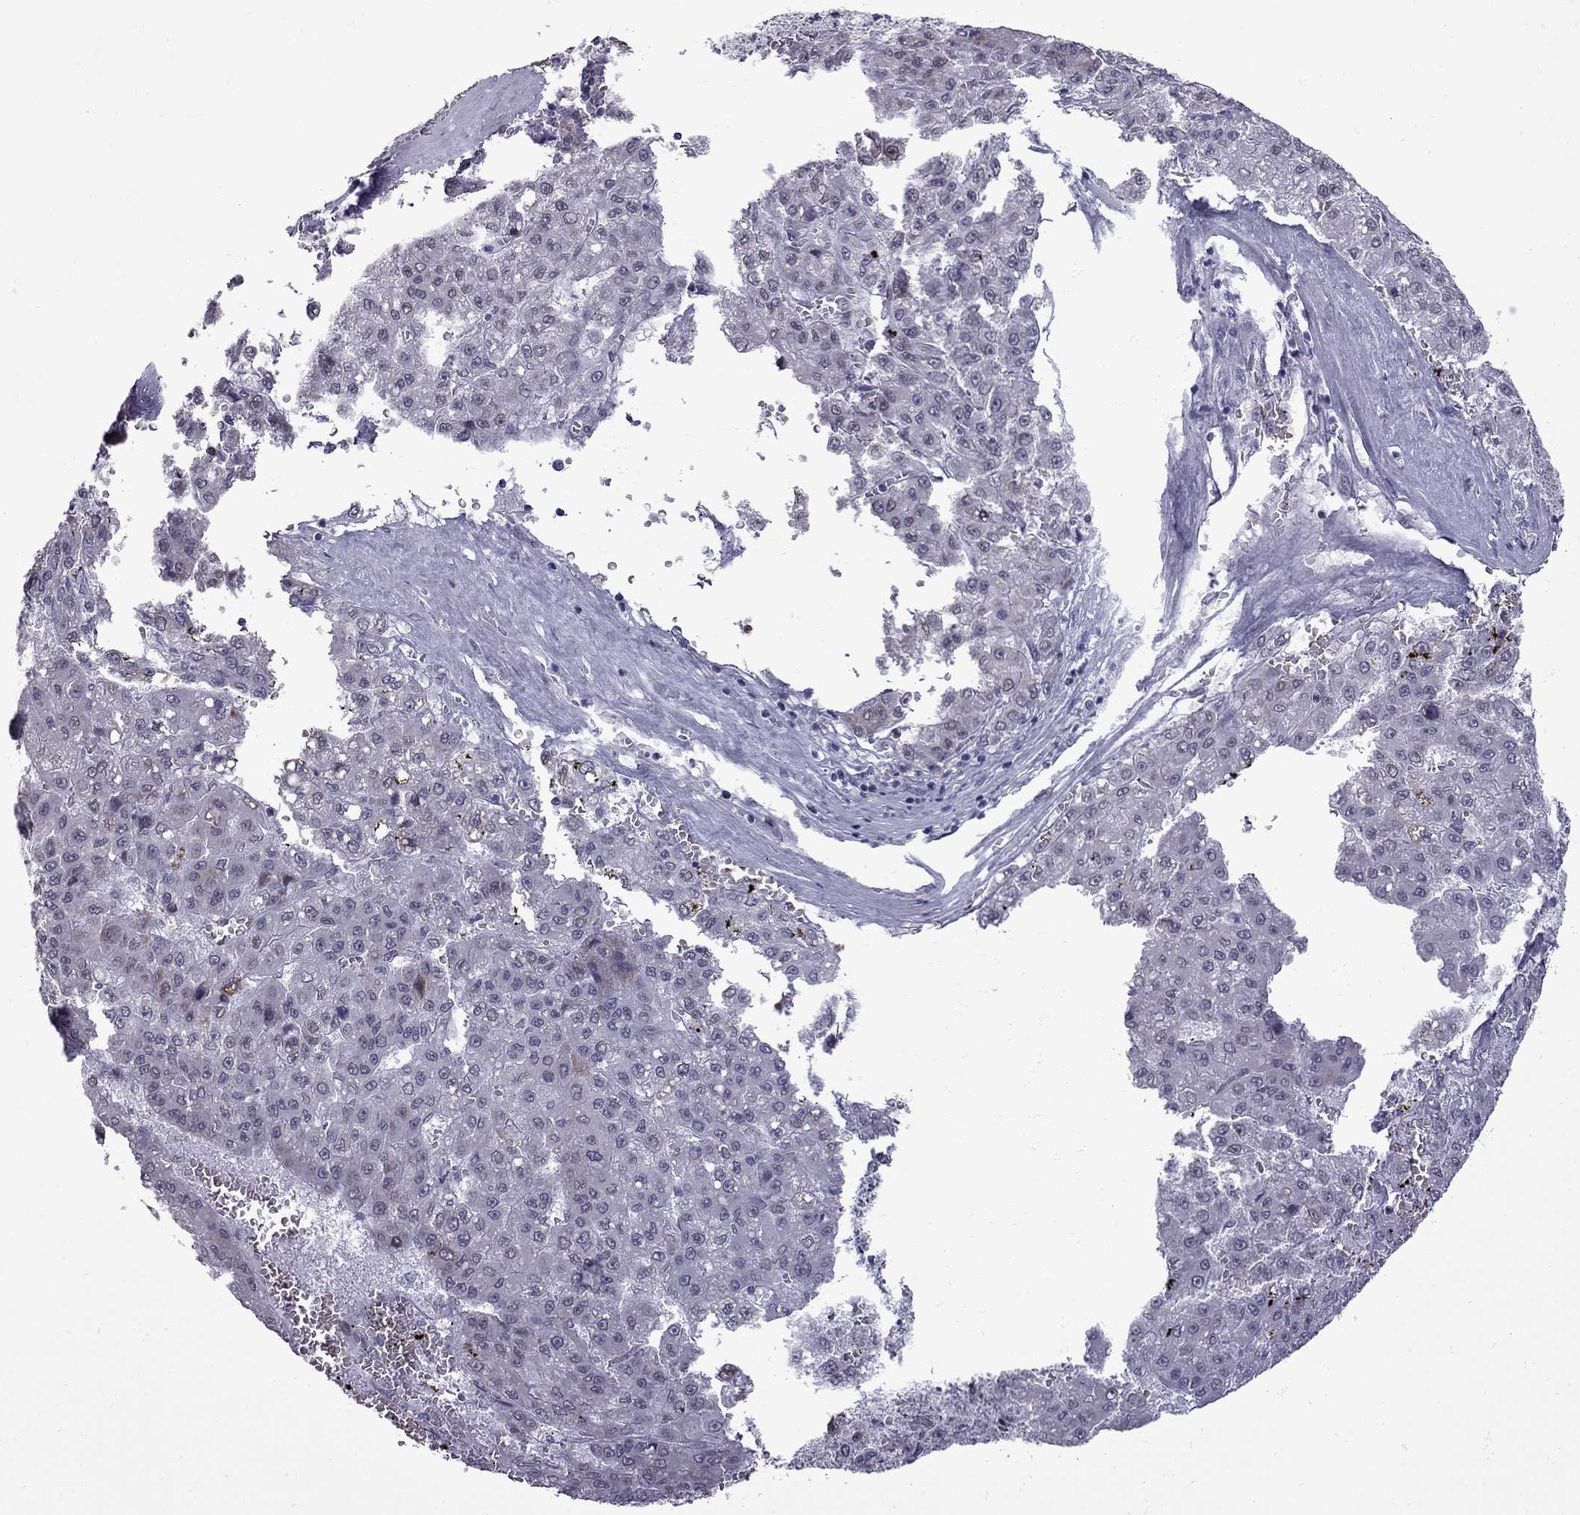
{"staining": {"intensity": "weak", "quantity": "<25%", "location": "cytoplasmic/membranous"}, "tissue": "liver cancer", "cell_type": "Tumor cells", "image_type": "cancer", "snomed": [{"axis": "morphology", "description": "Carcinoma, Hepatocellular, NOS"}, {"axis": "topography", "description": "Liver"}], "caption": "Liver cancer (hepatocellular carcinoma) stained for a protein using immunohistochemistry reveals no positivity tumor cells.", "gene": "CLTCL1", "patient": {"sex": "male", "age": 70}}